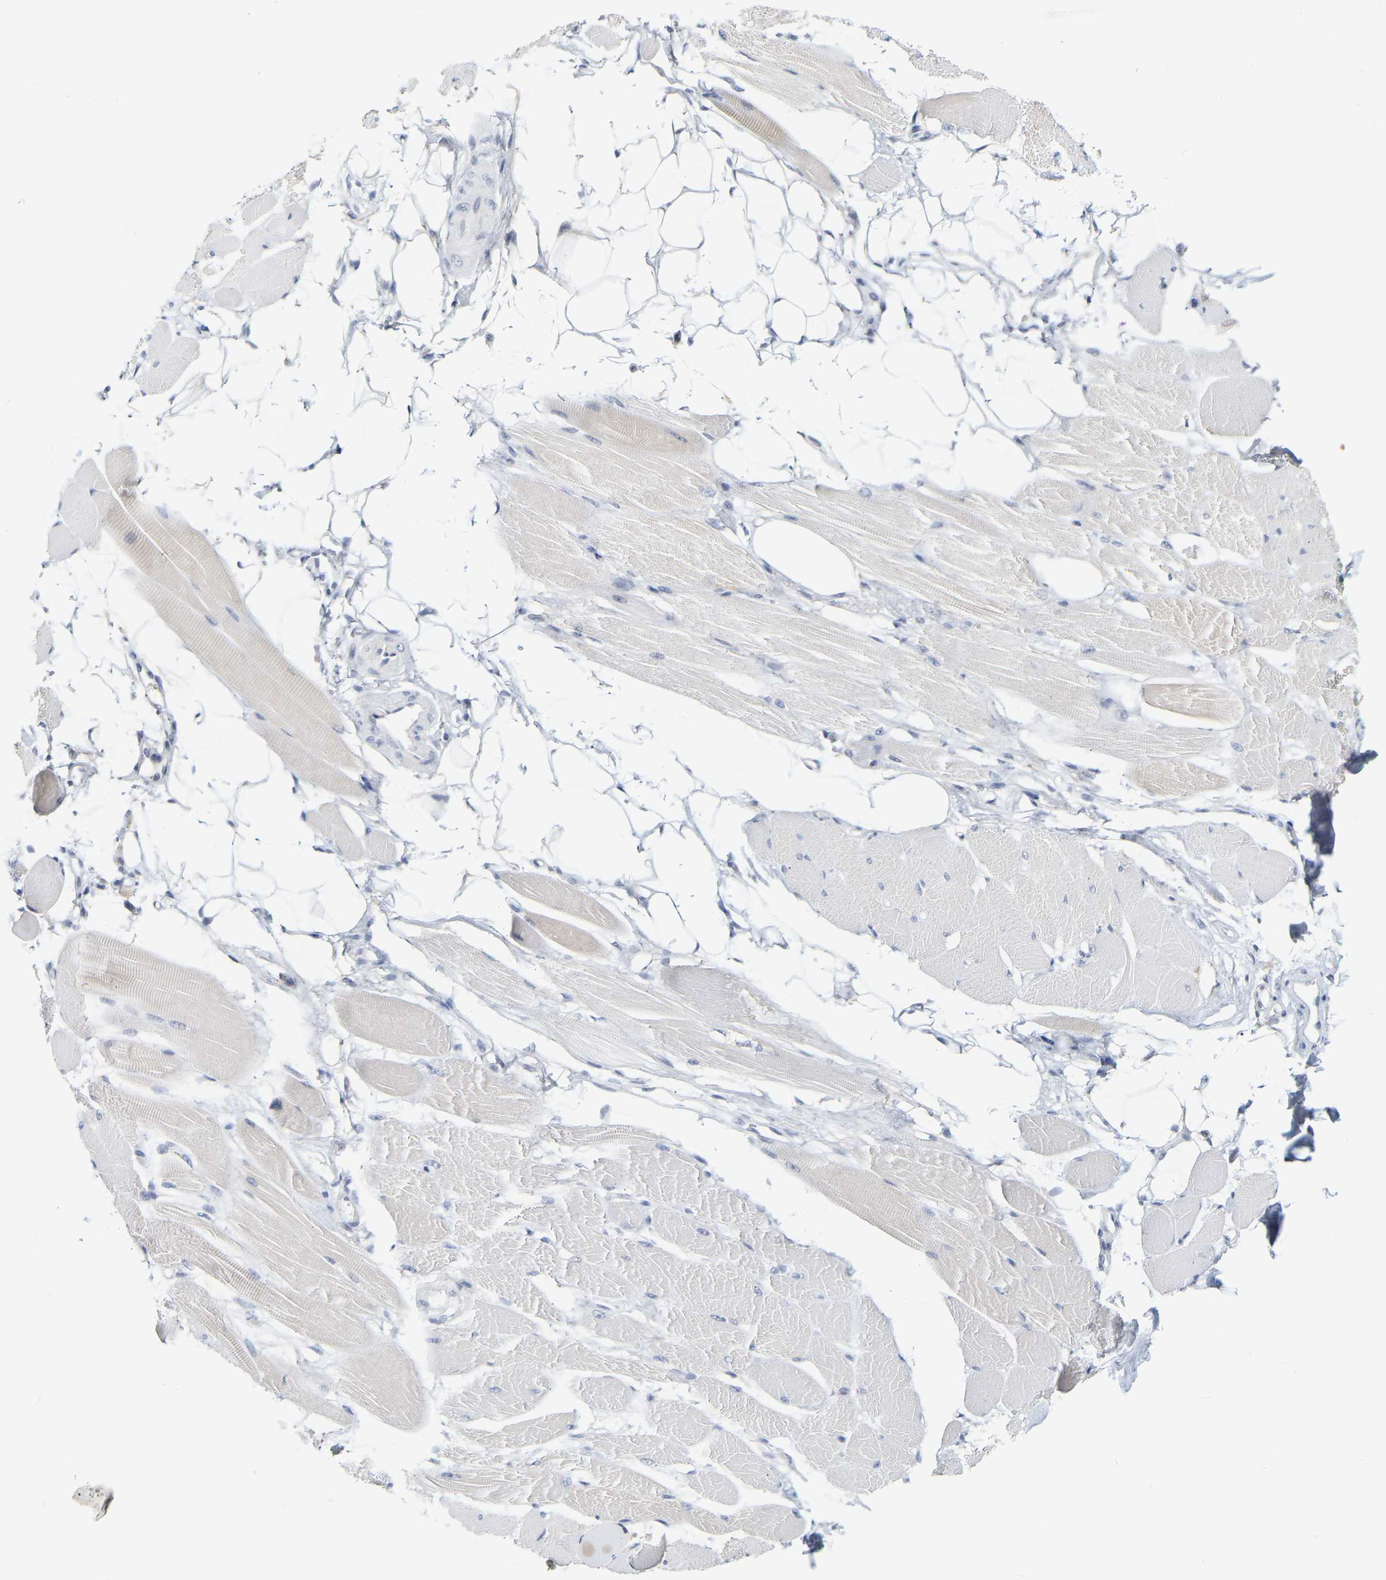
{"staining": {"intensity": "negative", "quantity": "none", "location": "none"}, "tissue": "skeletal muscle", "cell_type": "Myocytes", "image_type": "normal", "snomed": [{"axis": "morphology", "description": "Normal tissue, NOS"}, {"axis": "topography", "description": "Skeletal muscle"}, {"axis": "topography", "description": "Peripheral nerve tissue"}], "caption": "Myocytes show no significant protein positivity in normal skeletal muscle.", "gene": "KRT76", "patient": {"sex": "female", "age": 84}}